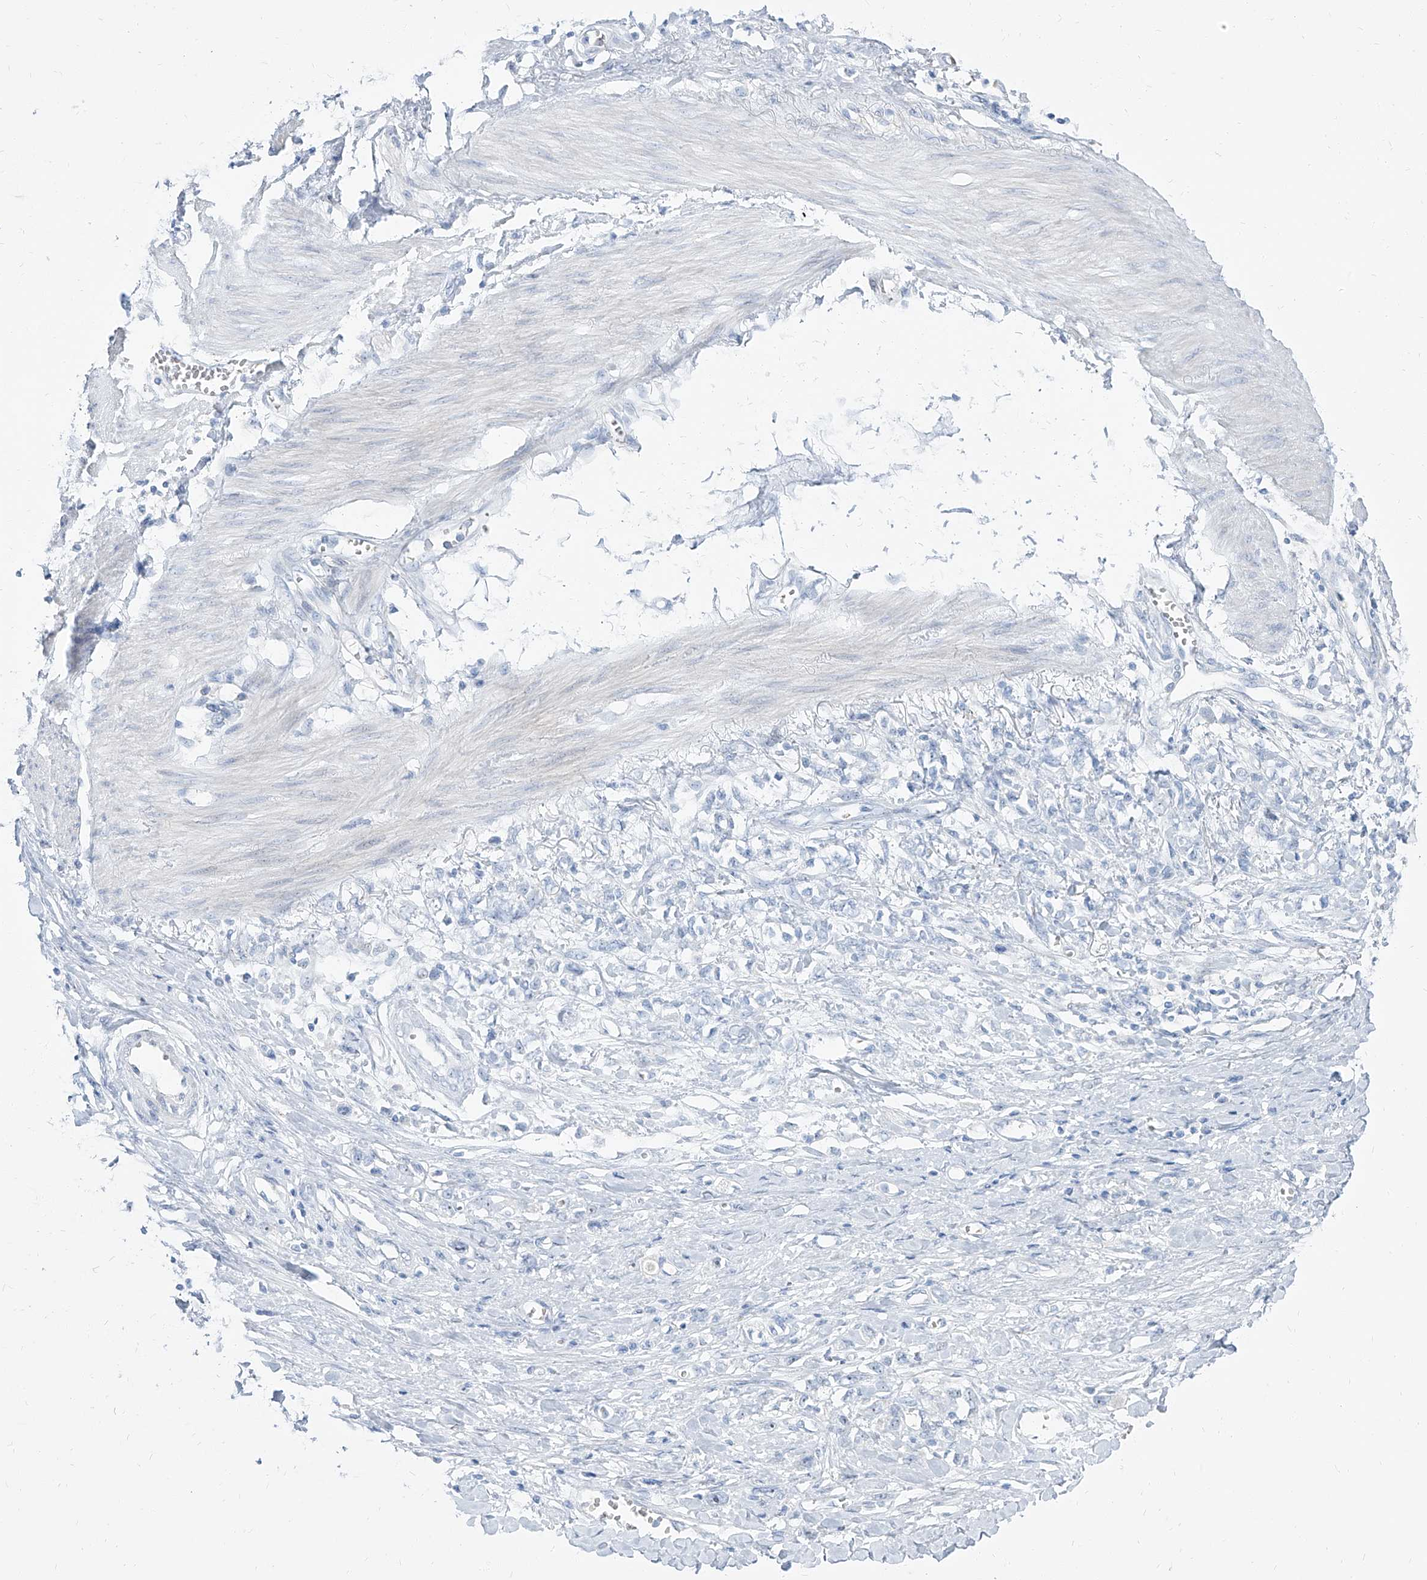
{"staining": {"intensity": "negative", "quantity": "none", "location": "none"}, "tissue": "stomach cancer", "cell_type": "Tumor cells", "image_type": "cancer", "snomed": [{"axis": "morphology", "description": "Adenocarcinoma, NOS"}, {"axis": "topography", "description": "Stomach"}], "caption": "Photomicrograph shows no significant protein staining in tumor cells of stomach cancer.", "gene": "TXLNB", "patient": {"sex": "female", "age": 76}}